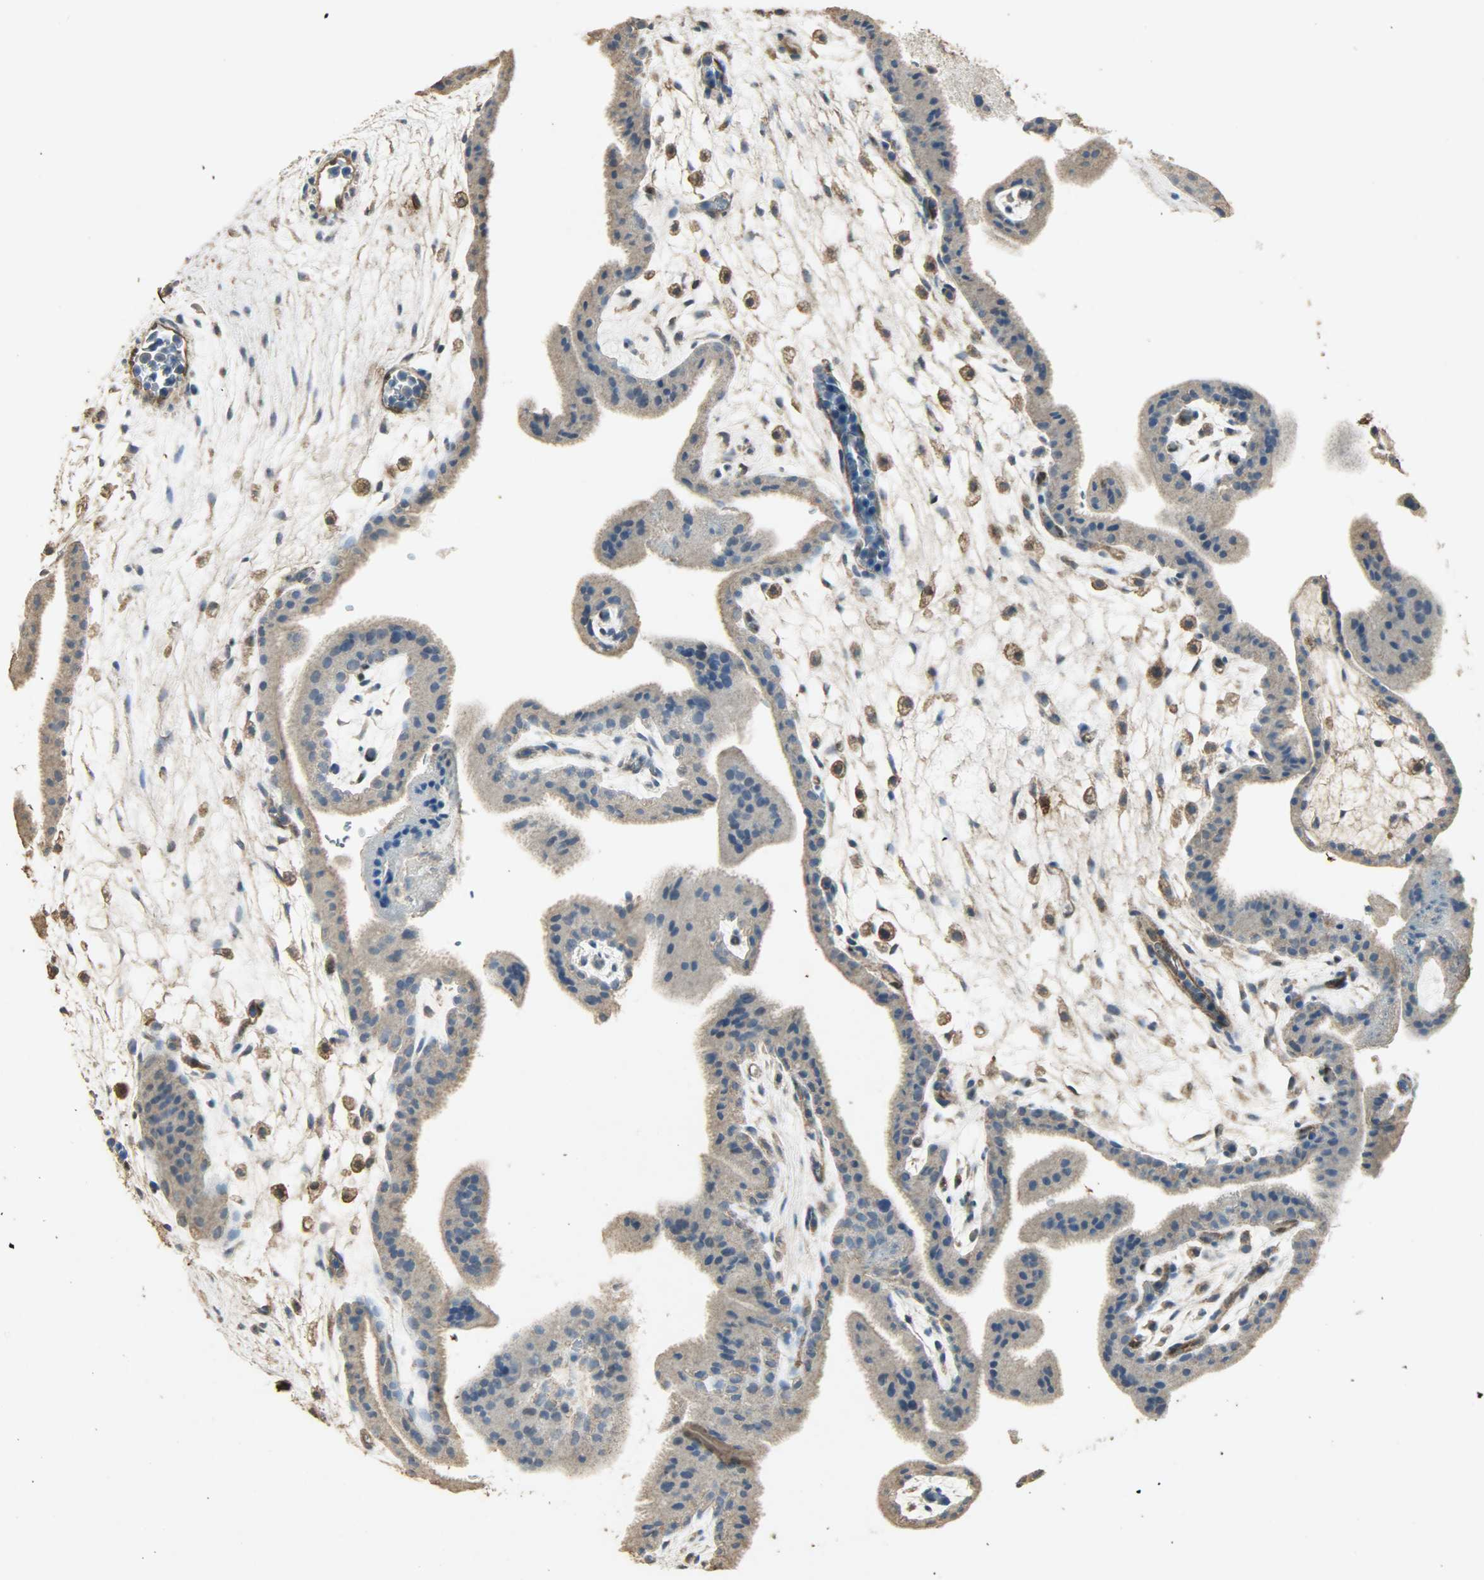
{"staining": {"intensity": "weak", "quantity": "25%-75%", "location": "cytoplasmic/membranous"}, "tissue": "placenta", "cell_type": "Trophoblastic cells", "image_type": "normal", "snomed": [{"axis": "morphology", "description": "Normal tissue, NOS"}, {"axis": "topography", "description": "Placenta"}], "caption": "The photomicrograph reveals immunohistochemical staining of benign placenta. There is weak cytoplasmic/membranous positivity is identified in about 25%-75% of trophoblastic cells.", "gene": "ASB9", "patient": {"sex": "female", "age": 35}}